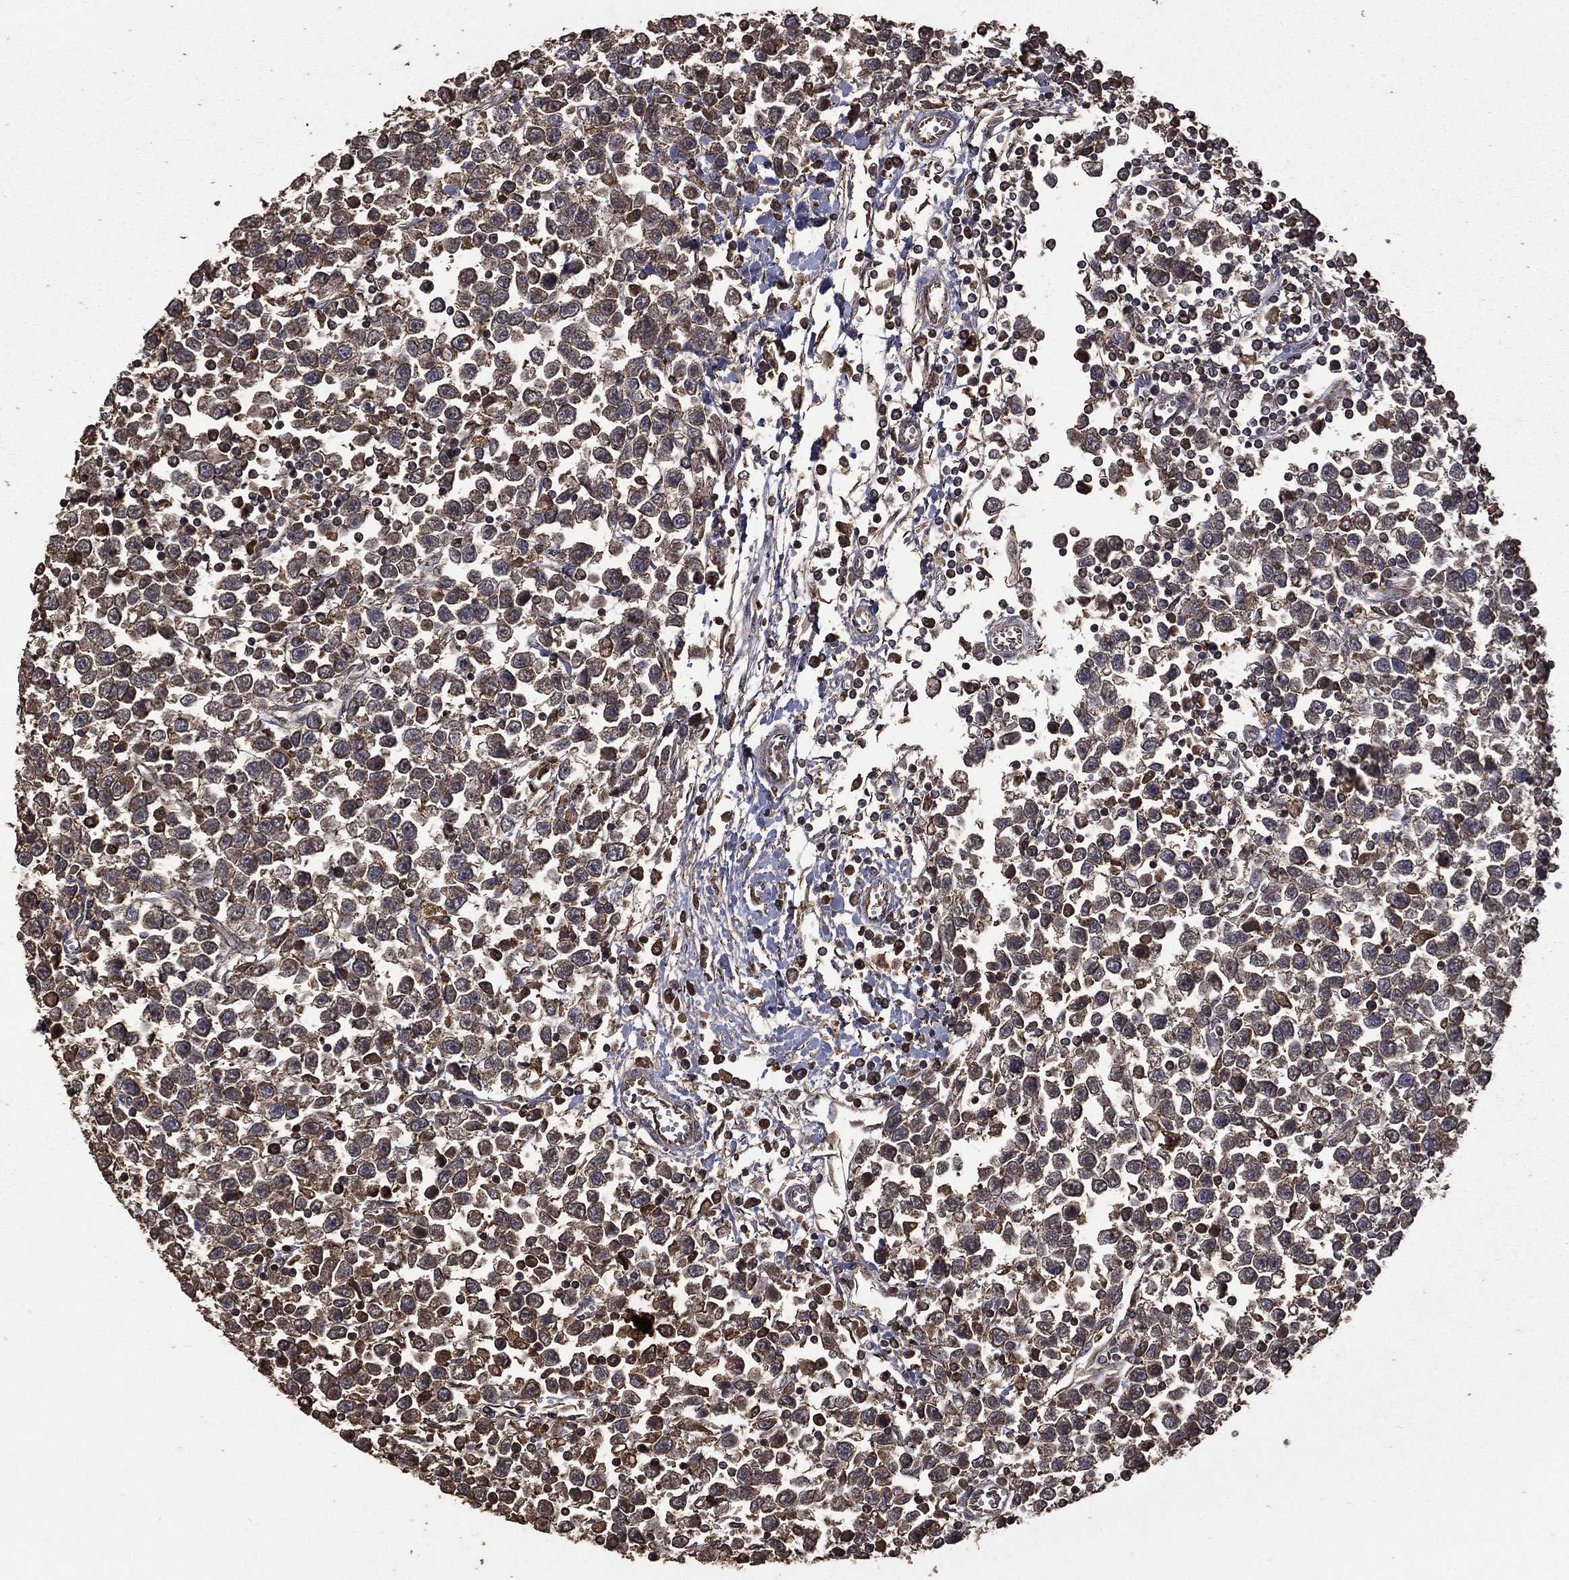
{"staining": {"intensity": "weak", "quantity": ">75%", "location": "cytoplasmic/membranous"}, "tissue": "testis cancer", "cell_type": "Tumor cells", "image_type": "cancer", "snomed": [{"axis": "morphology", "description": "Seminoma, NOS"}, {"axis": "topography", "description": "Testis"}], "caption": "About >75% of tumor cells in seminoma (testis) reveal weak cytoplasmic/membranous protein staining as visualized by brown immunohistochemical staining.", "gene": "METTL27", "patient": {"sex": "male", "age": 34}}